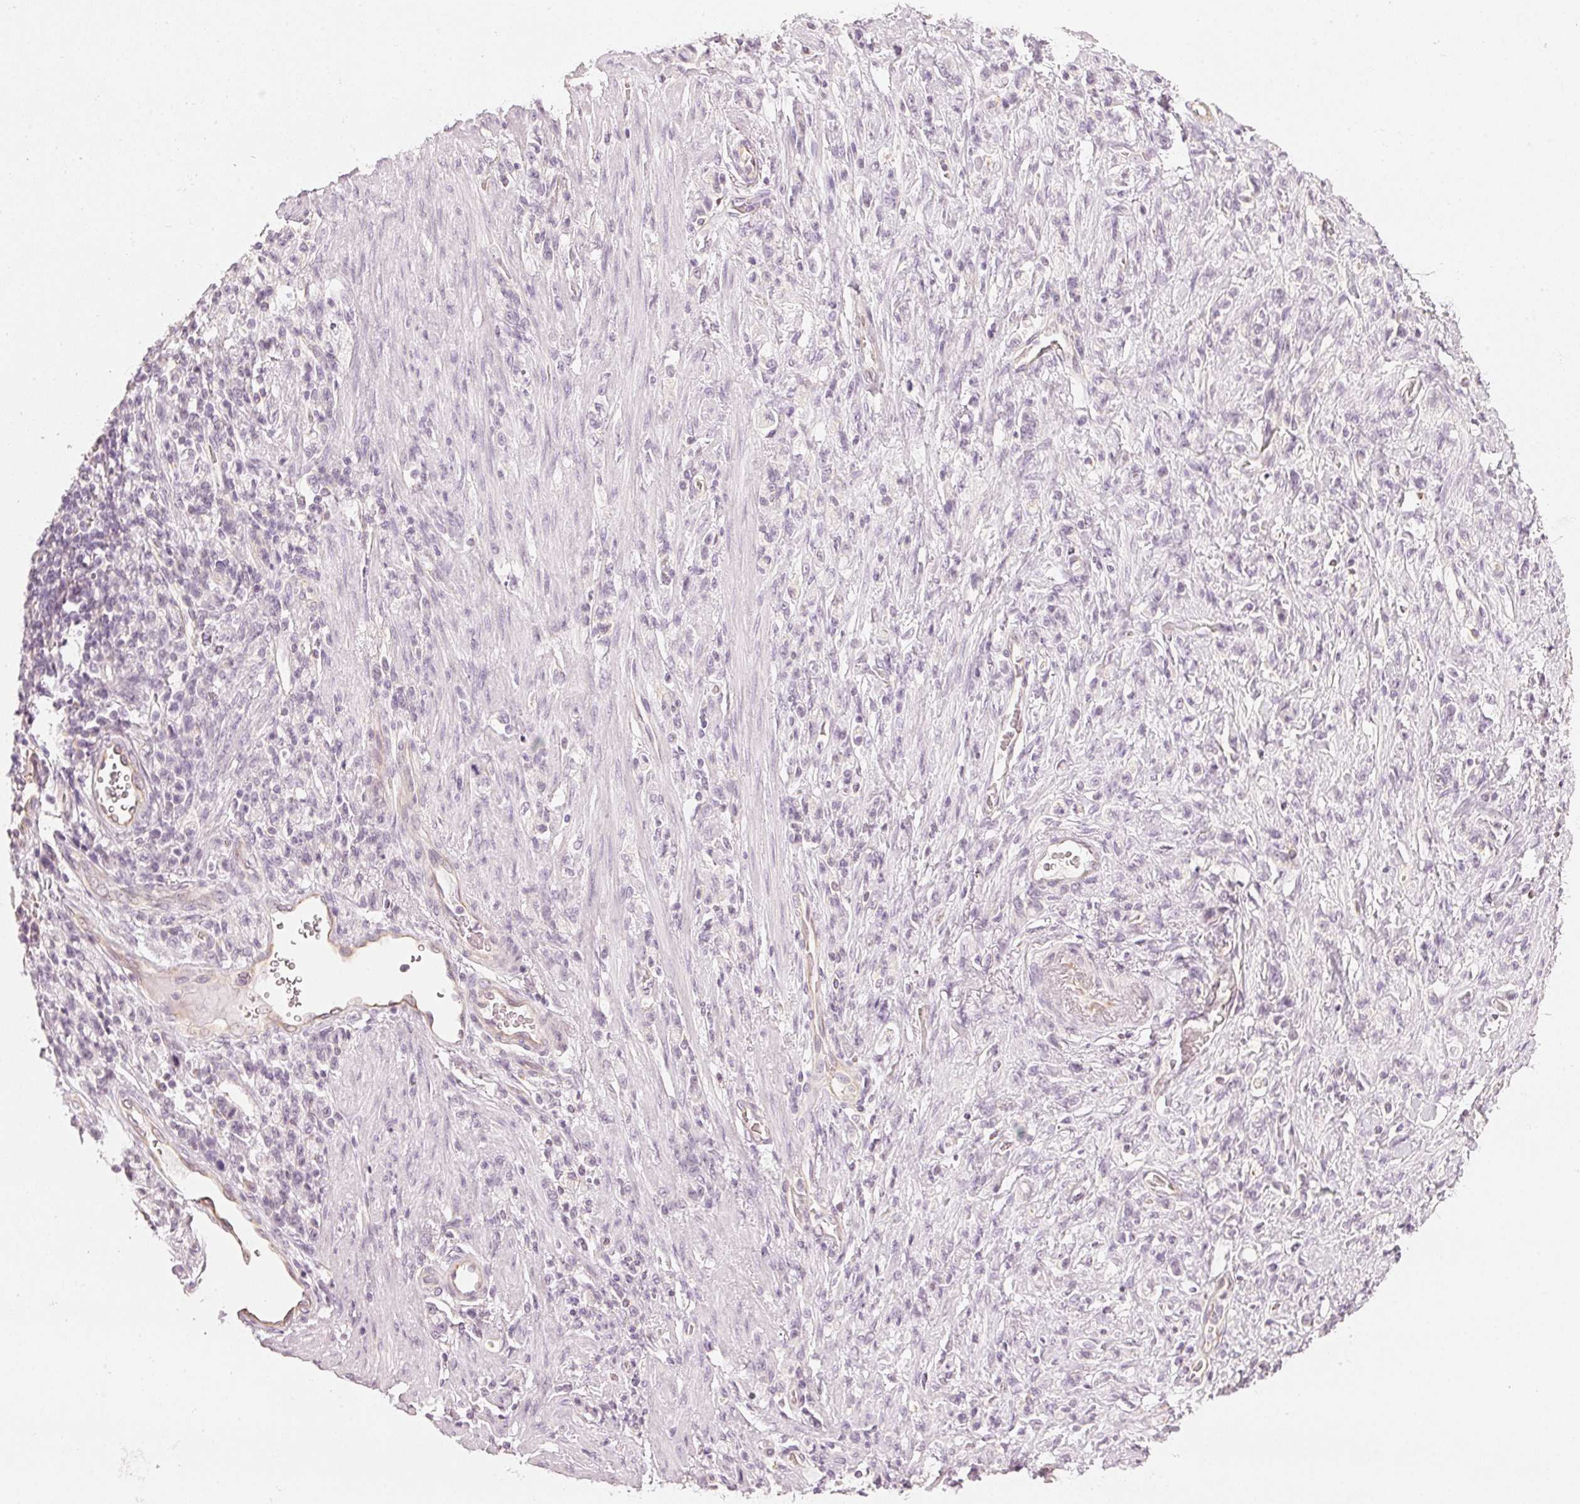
{"staining": {"intensity": "negative", "quantity": "none", "location": "none"}, "tissue": "stomach cancer", "cell_type": "Tumor cells", "image_type": "cancer", "snomed": [{"axis": "morphology", "description": "Adenocarcinoma, NOS"}, {"axis": "topography", "description": "Stomach"}], "caption": "Micrograph shows no significant protein expression in tumor cells of stomach adenocarcinoma. (DAB (3,3'-diaminobenzidine) immunohistochemistry (IHC) visualized using brightfield microscopy, high magnification).", "gene": "APLP1", "patient": {"sex": "male", "age": 77}}